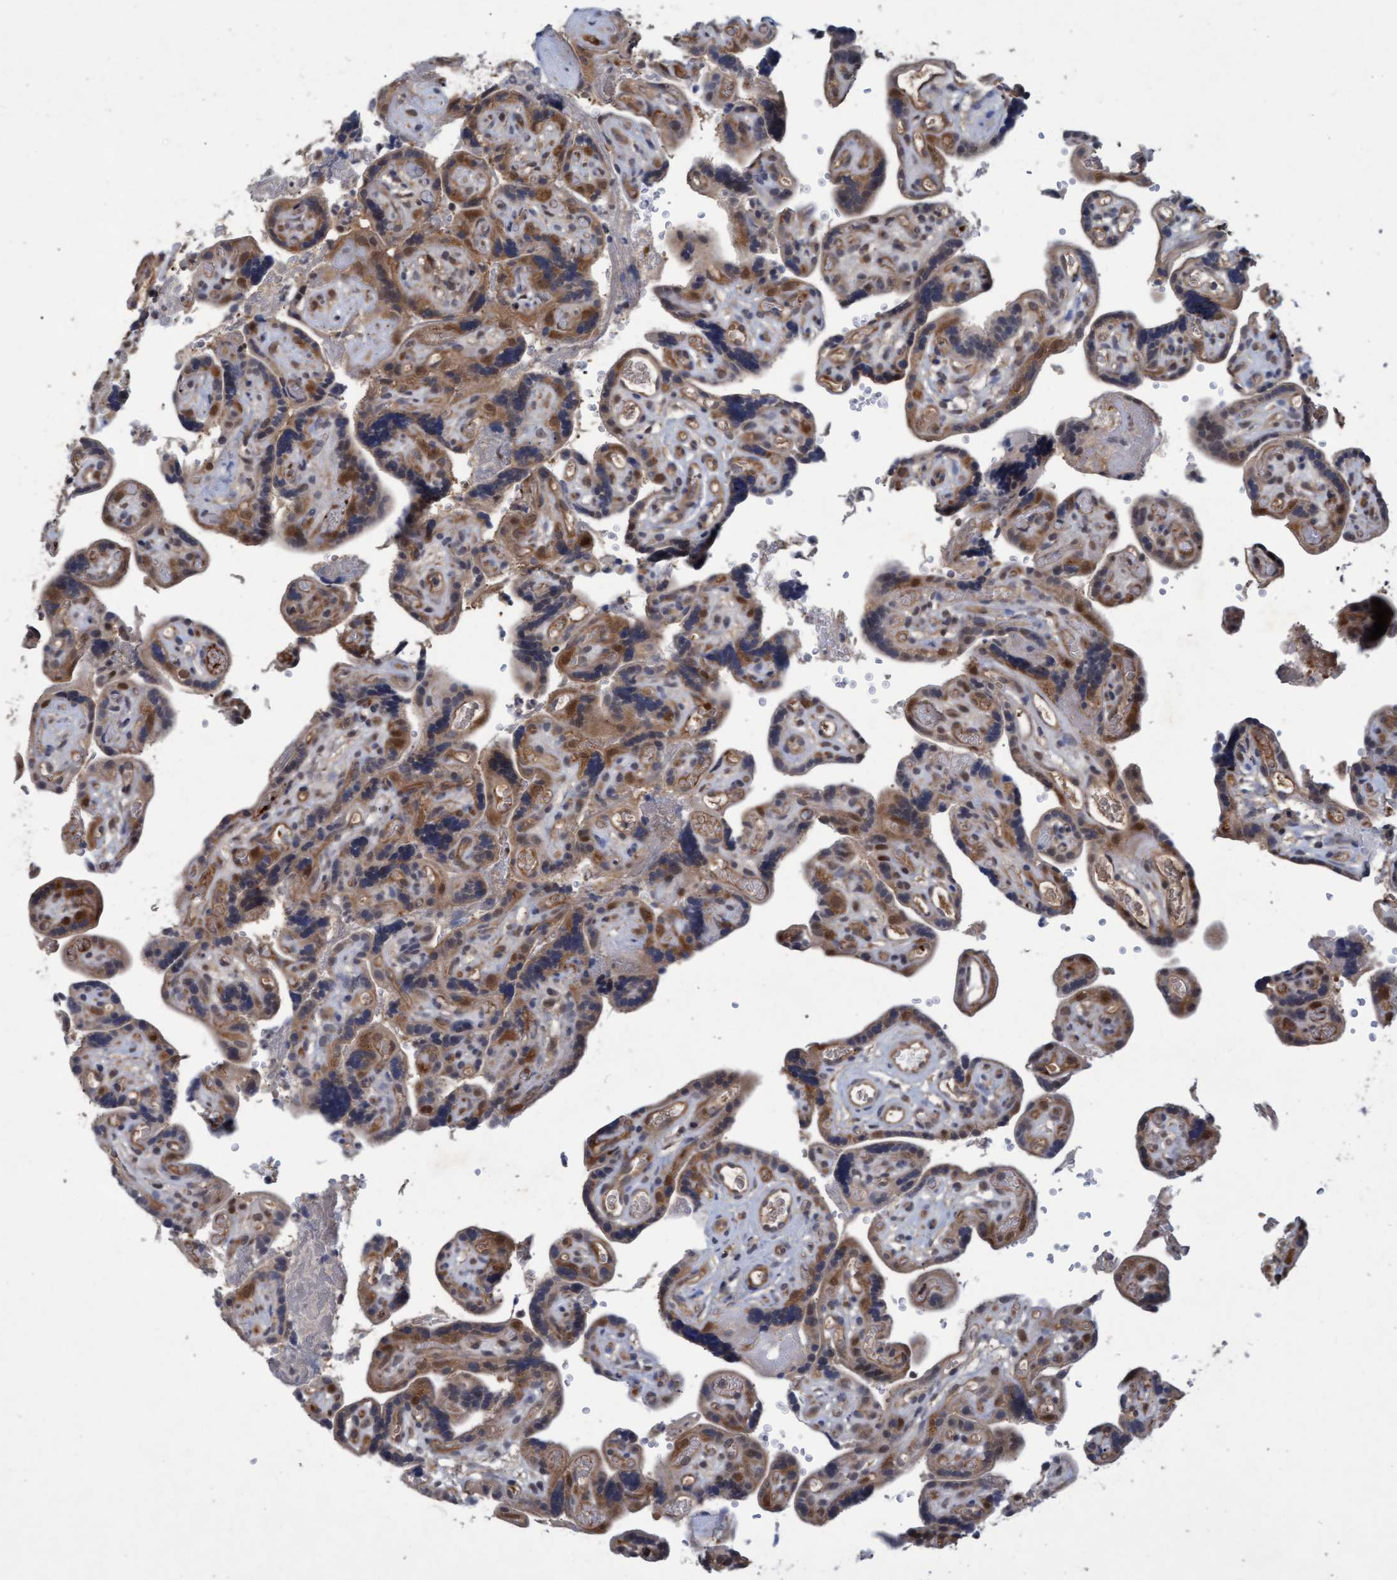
{"staining": {"intensity": "strong", "quantity": ">75%", "location": "cytoplasmic/membranous,nuclear"}, "tissue": "placenta", "cell_type": "Decidual cells", "image_type": "normal", "snomed": [{"axis": "morphology", "description": "Normal tissue, NOS"}, {"axis": "topography", "description": "Placenta"}], "caption": "Immunohistochemistry (IHC) of normal placenta demonstrates high levels of strong cytoplasmic/membranous,nuclear staining in approximately >75% of decidual cells. (brown staining indicates protein expression, while blue staining denotes nuclei).", "gene": "PSMB6", "patient": {"sex": "female", "age": 30}}